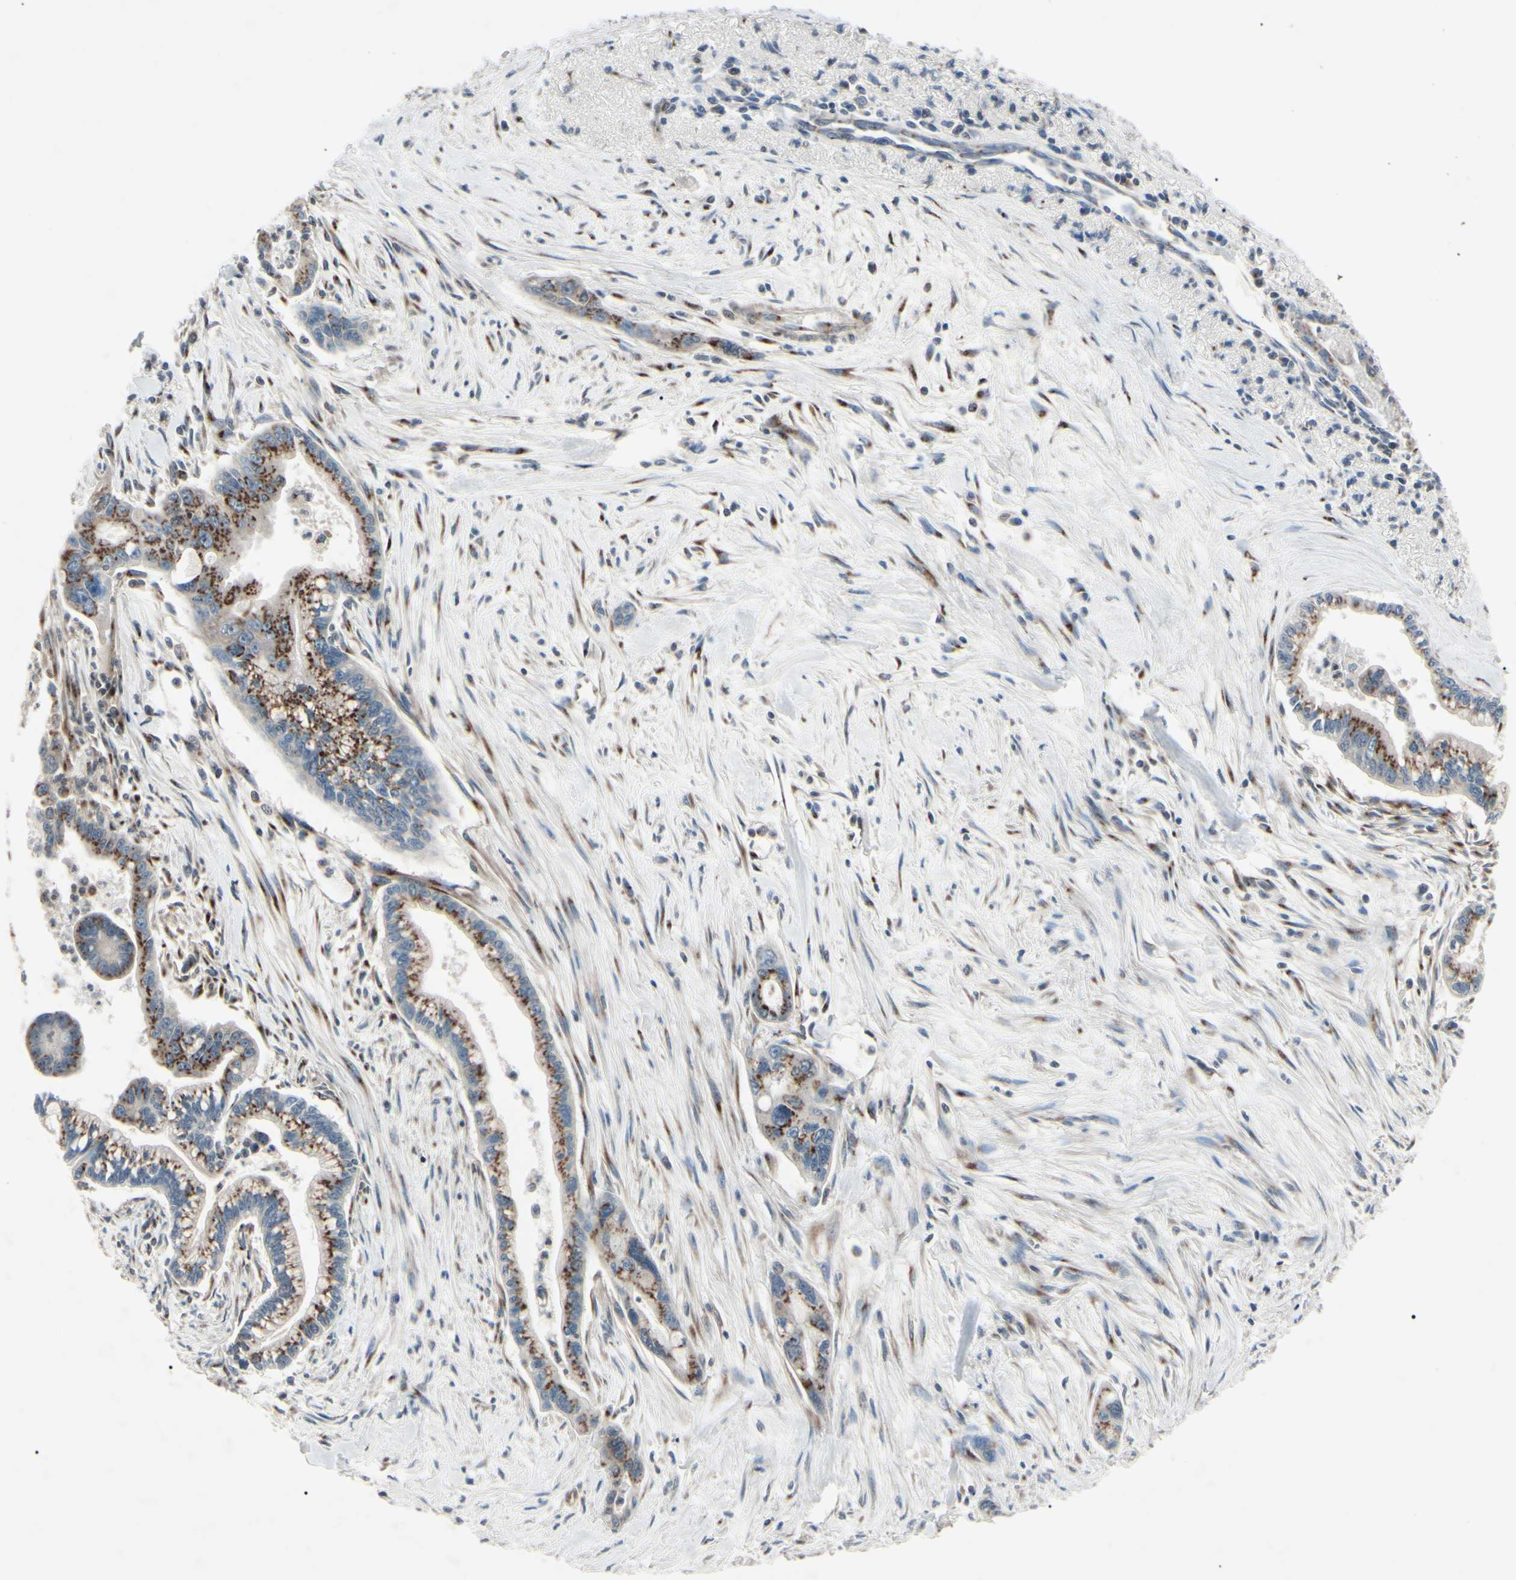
{"staining": {"intensity": "moderate", "quantity": "25%-75%", "location": "cytoplasmic/membranous"}, "tissue": "pancreatic cancer", "cell_type": "Tumor cells", "image_type": "cancer", "snomed": [{"axis": "morphology", "description": "Adenocarcinoma, NOS"}, {"axis": "topography", "description": "Pancreas"}], "caption": "Immunohistochemistry (IHC) of human pancreatic adenocarcinoma displays medium levels of moderate cytoplasmic/membranous positivity in about 25%-75% of tumor cells.", "gene": "MAPRE1", "patient": {"sex": "male", "age": 70}}